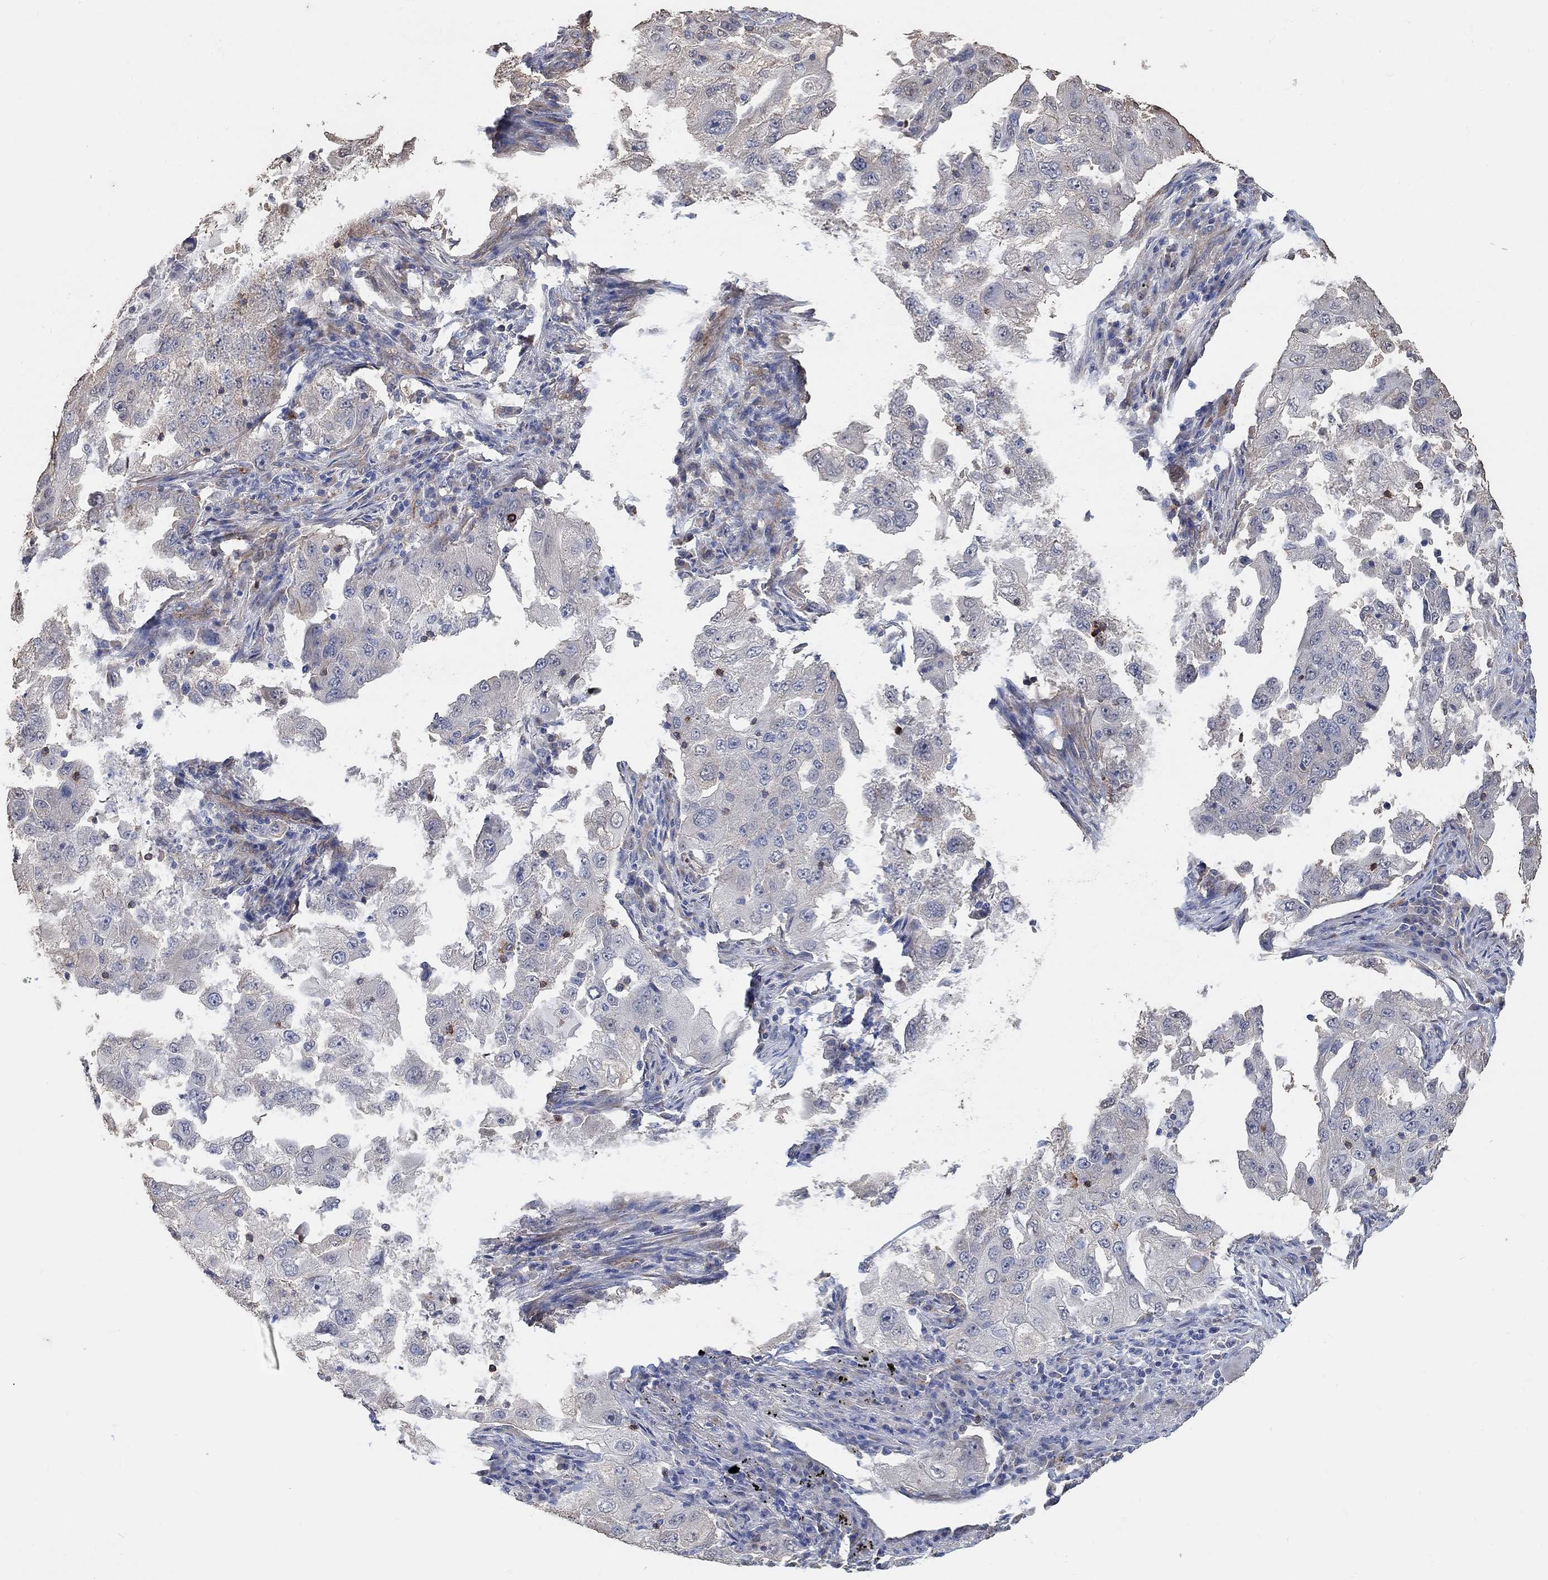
{"staining": {"intensity": "weak", "quantity": "<25%", "location": "cytoplasmic/membranous"}, "tissue": "lung cancer", "cell_type": "Tumor cells", "image_type": "cancer", "snomed": [{"axis": "morphology", "description": "Adenocarcinoma, NOS"}, {"axis": "topography", "description": "Lung"}], "caption": "Immunohistochemistry photomicrograph of neoplastic tissue: lung adenocarcinoma stained with DAB displays no significant protein positivity in tumor cells.", "gene": "SYT16", "patient": {"sex": "female", "age": 61}}